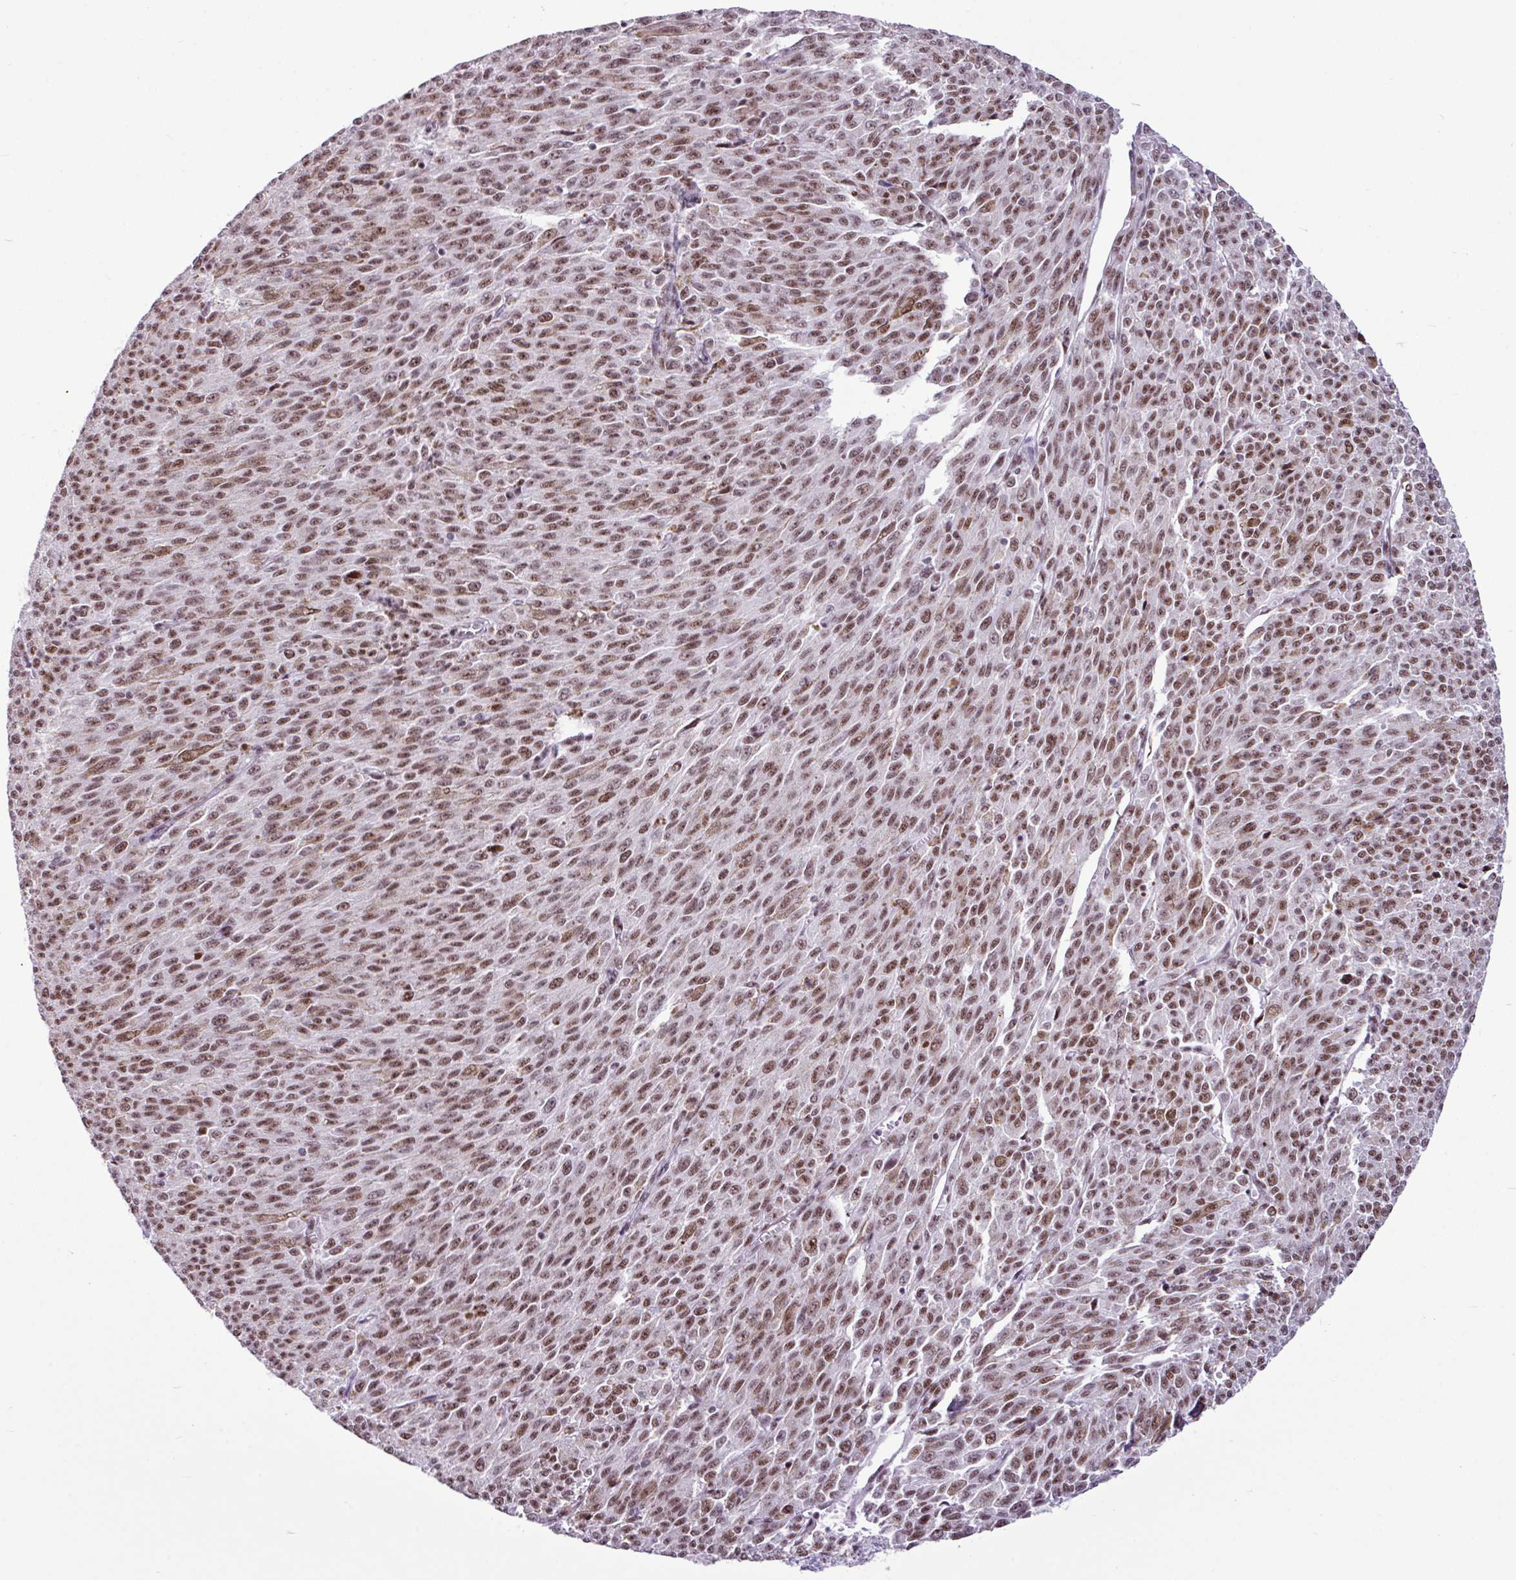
{"staining": {"intensity": "moderate", "quantity": ">75%", "location": "nuclear"}, "tissue": "melanoma", "cell_type": "Tumor cells", "image_type": "cancer", "snomed": [{"axis": "morphology", "description": "Malignant melanoma, NOS"}, {"axis": "topography", "description": "Skin"}], "caption": "Human malignant melanoma stained with a brown dye shows moderate nuclear positive expression in about >75% of tumor cells.", "gene": "UTP18", "patient": {"sex": "female", "age": 52}}